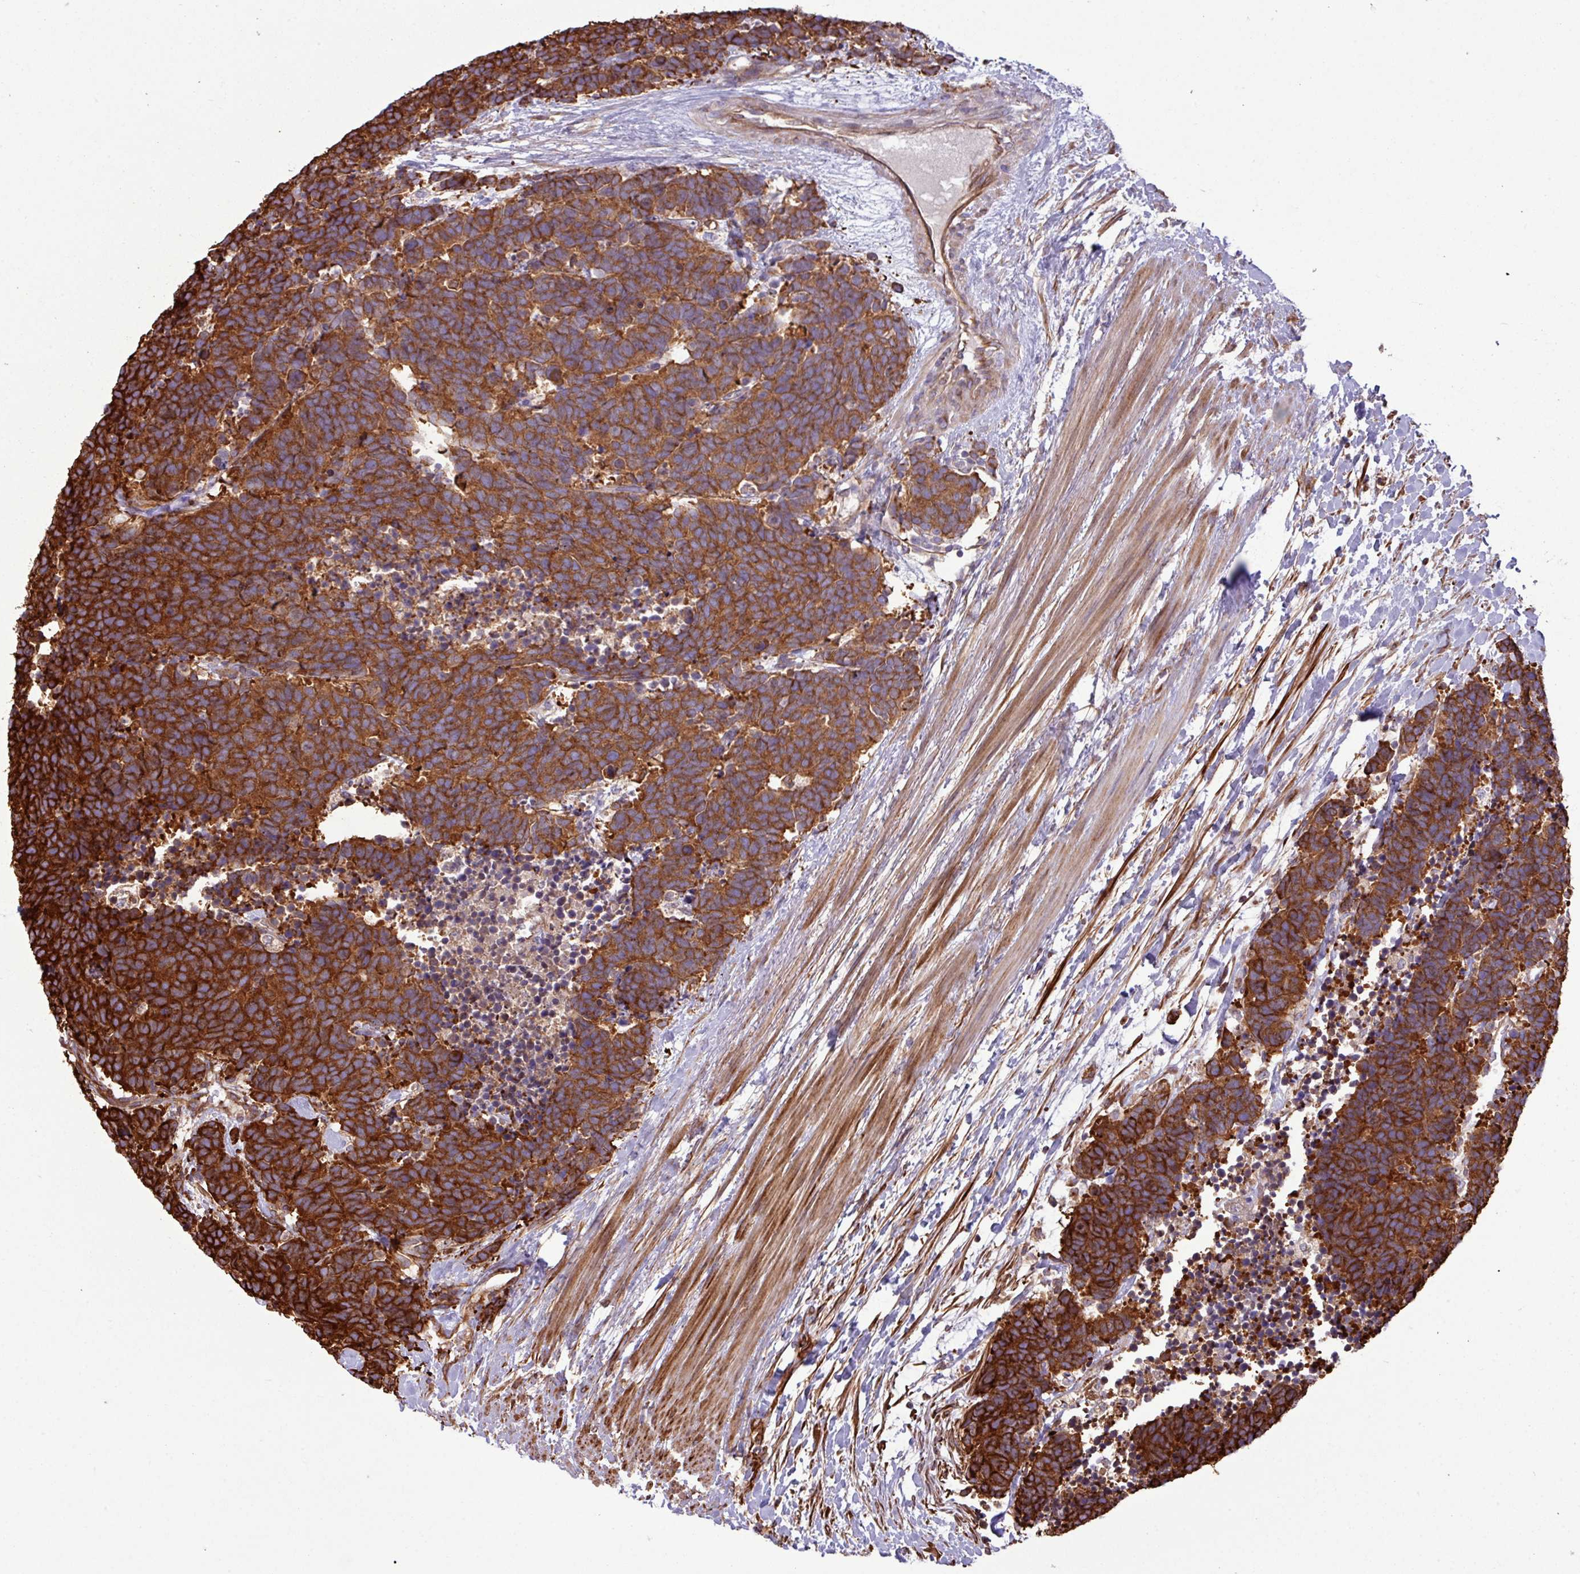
{"staining": {"intensity": "strong", "quantity": ">75%", "location": "cytoplasmic/membranous"}, "tissue": "carcinoid", "cell_type": "Tumor cells", "image_type": "cancer", "snomed": [{"axis": "morphology", "description": "Carcinoma, NOS"}, {"axis": "morphology", "description": "Carcinoid, malignant, NOS"}, {"axis": "topography", "description": "Prostate"}], "caption": "Immunohistochemical staining of human carcinoid (malignant) demonstrates high levels of strong cytoplasmic/membranous protein expression in about >75% of tumor cells.", "gene": "ZNF300", "patient": {"sex": "male", "age": 57}}